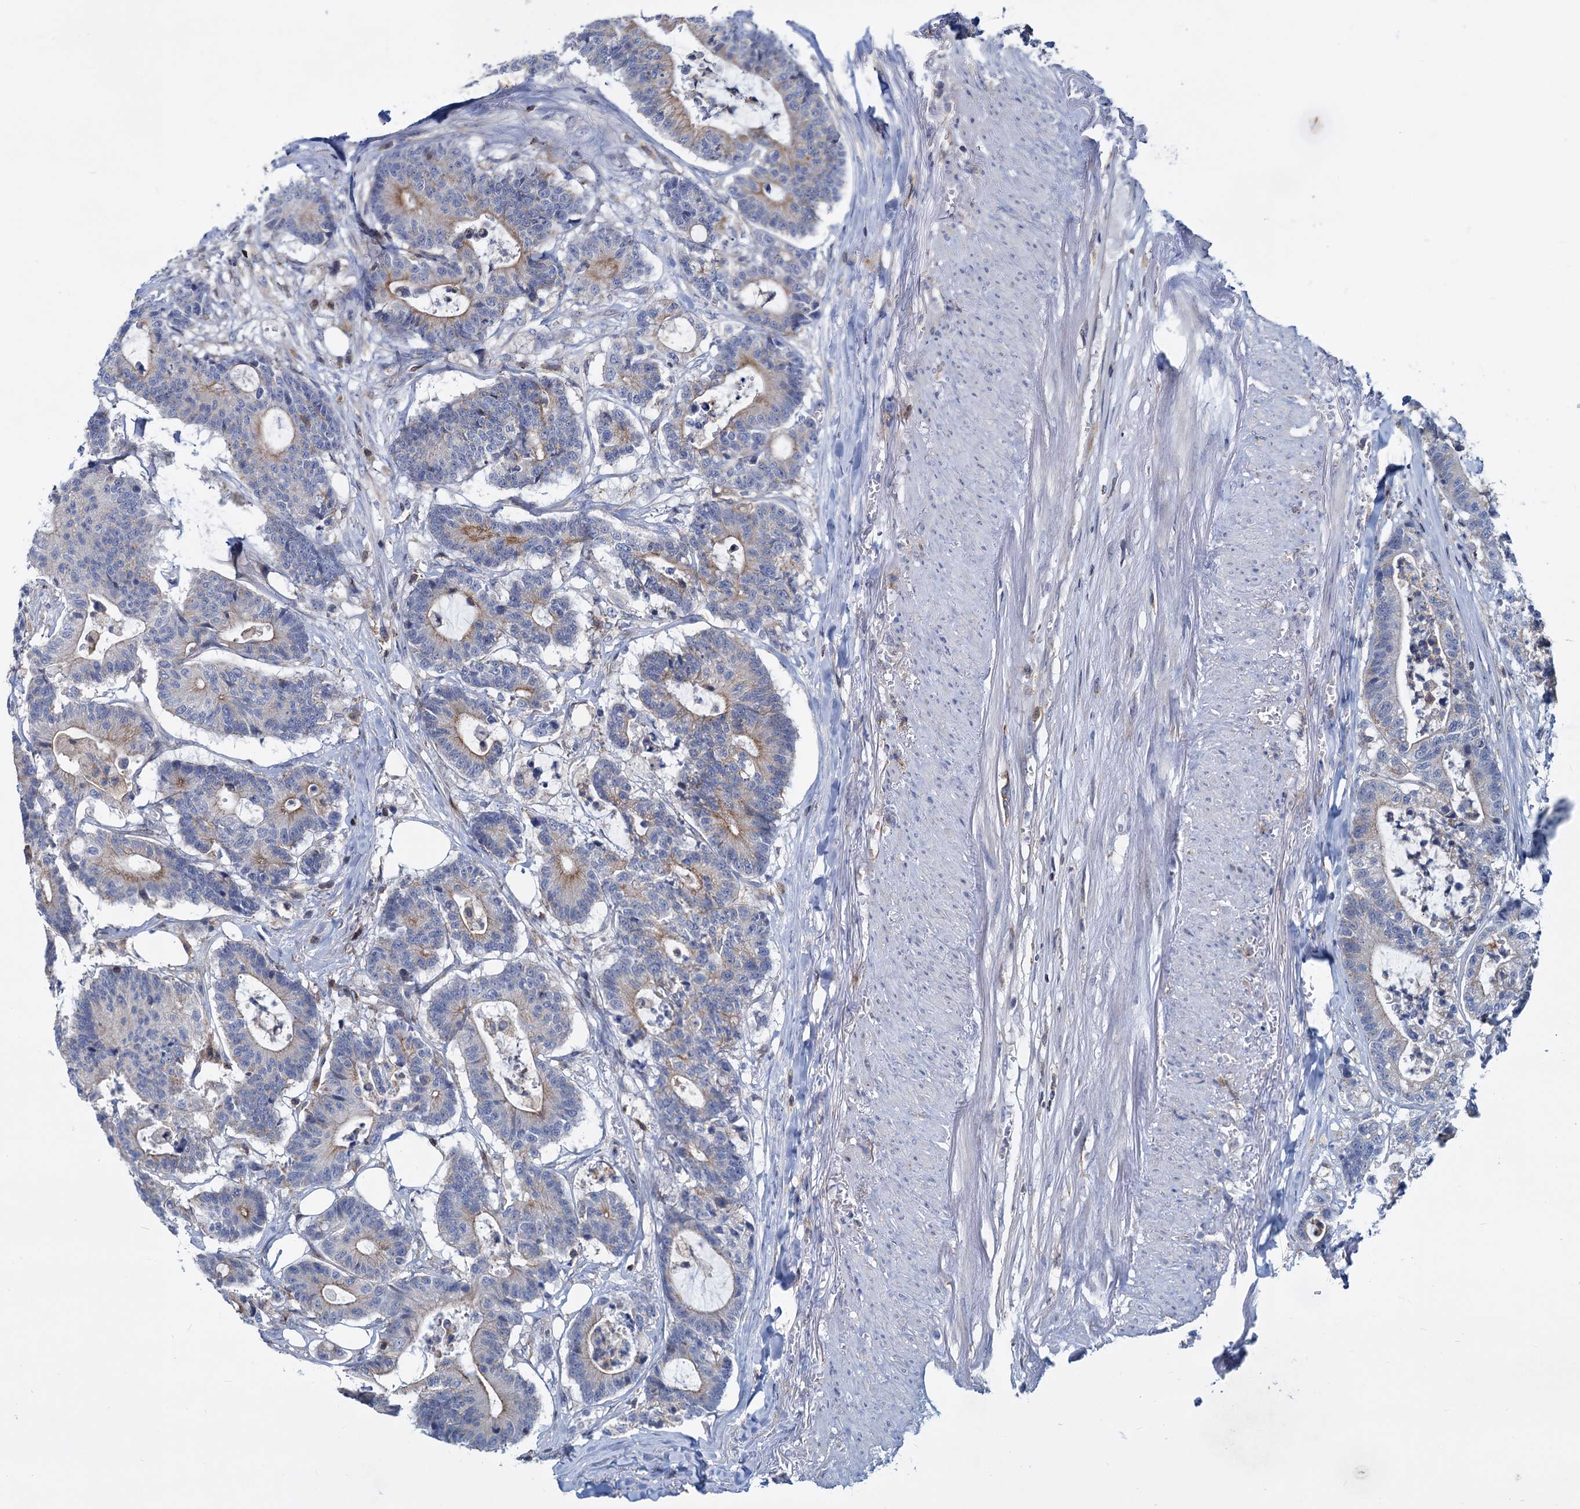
{"staining": {"intensity": "moderate", "quantity": "<25%", "location": "cytoplasmic/membranous"}, "tissue": "colorectal cancer", "cell_type": "Tumor cells", "image_type": "cancer", "snomed": [{"axis": "morphology", "description": "Adenocarcinoma, NOS"}, {"axis": "topography", "description": "Colon"}], "caption": "Adenocarcinoma (colorectal) stained with DAB immunohistochemistry shows low levels of moderate cytoplasmic/membranous positivity in approximately <25% of tumor cells.", "gene": "LRCH4", "patient": {"sex": "female", "age": 84}}